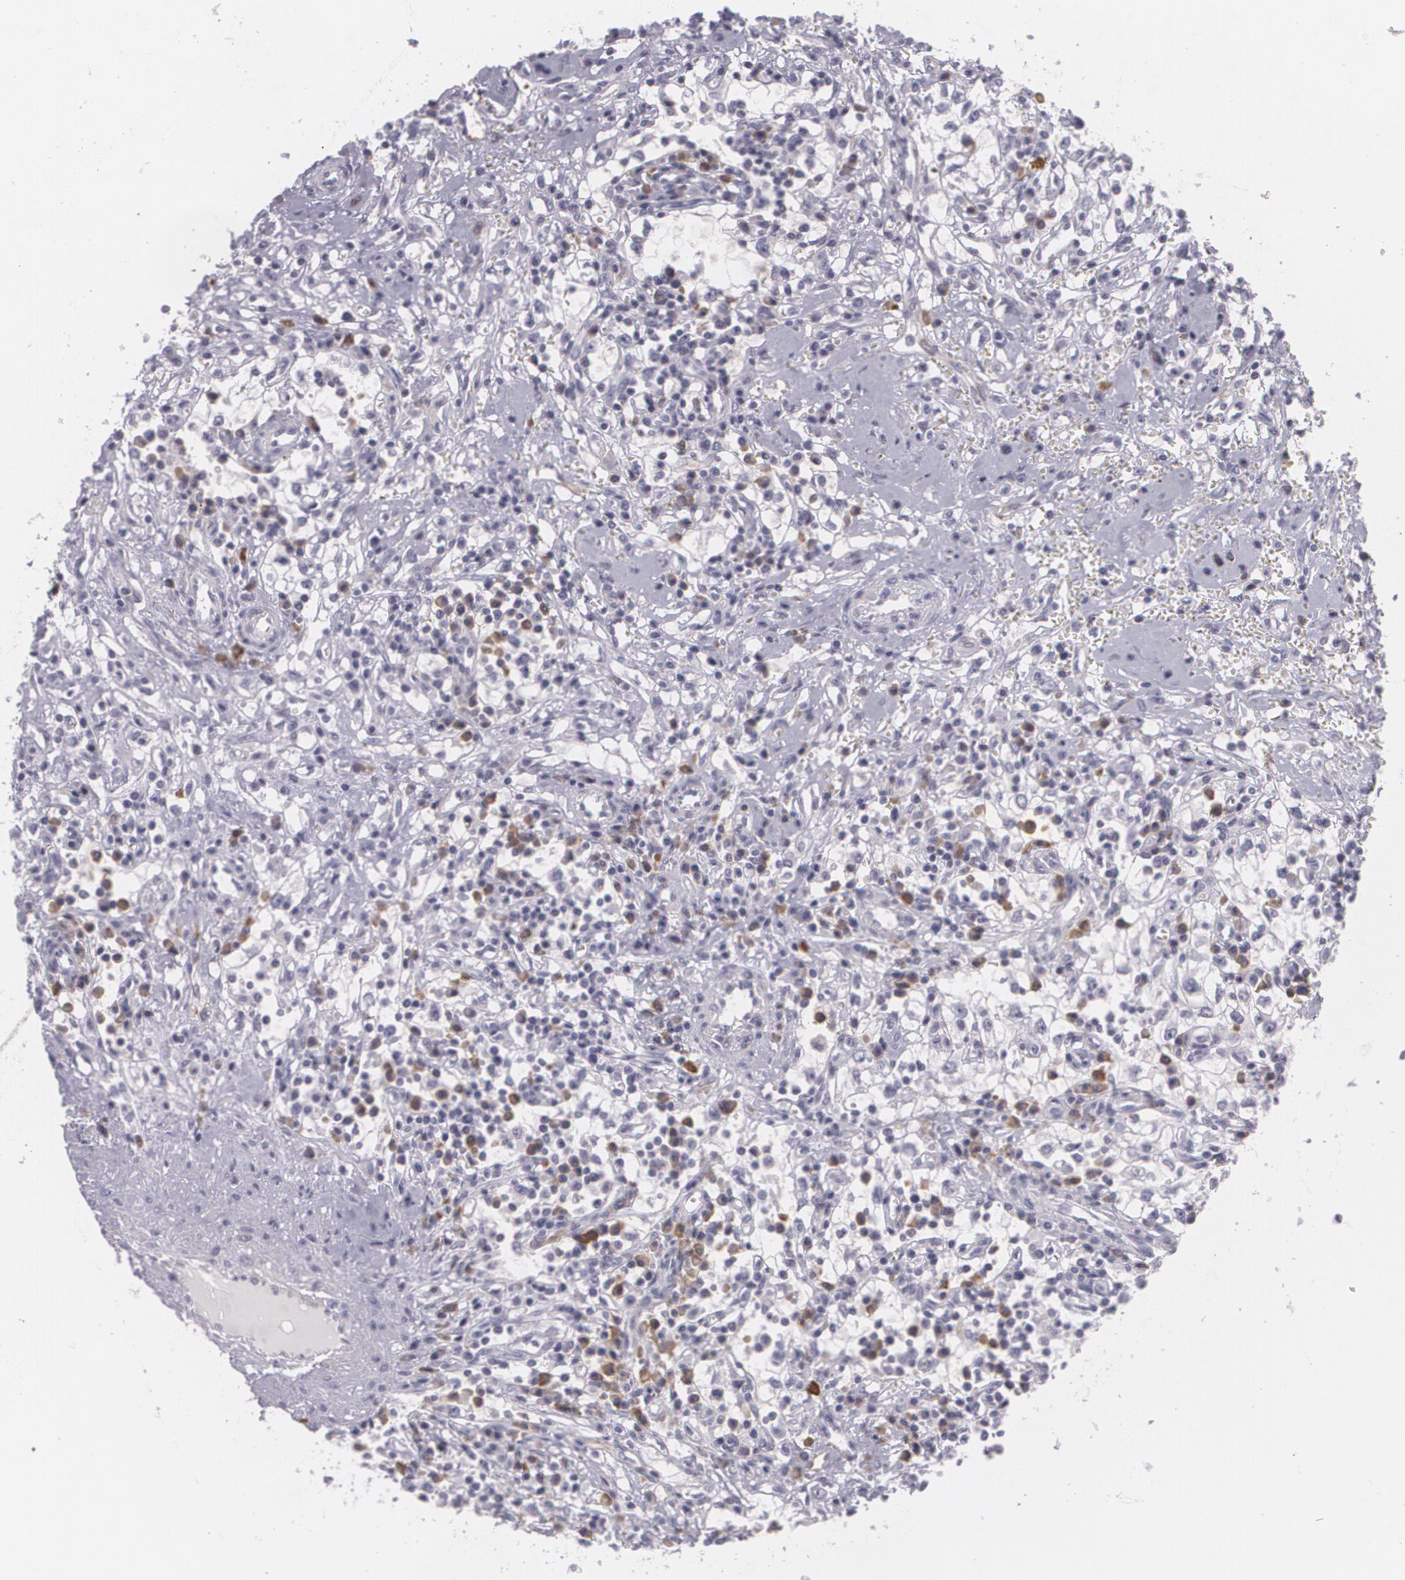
{"staining": {"intensity": "negative", "quantity": "none", "location": "none"}, "tissue": "renal cancer", "cell_type": "Tumor cells", "image_type": "cancer", "snomed": [{"axis": "morphology", "description": "Adenocarcinoma, NOS"}, {"axis": "topography", "description": "Kidney"}], "caption": "The photomicrograph displays no significant staining in tumor cells of adenocarcinoma (renal).", "gene": "MAP2", "patient": {"sex": "male", "age": 82}}